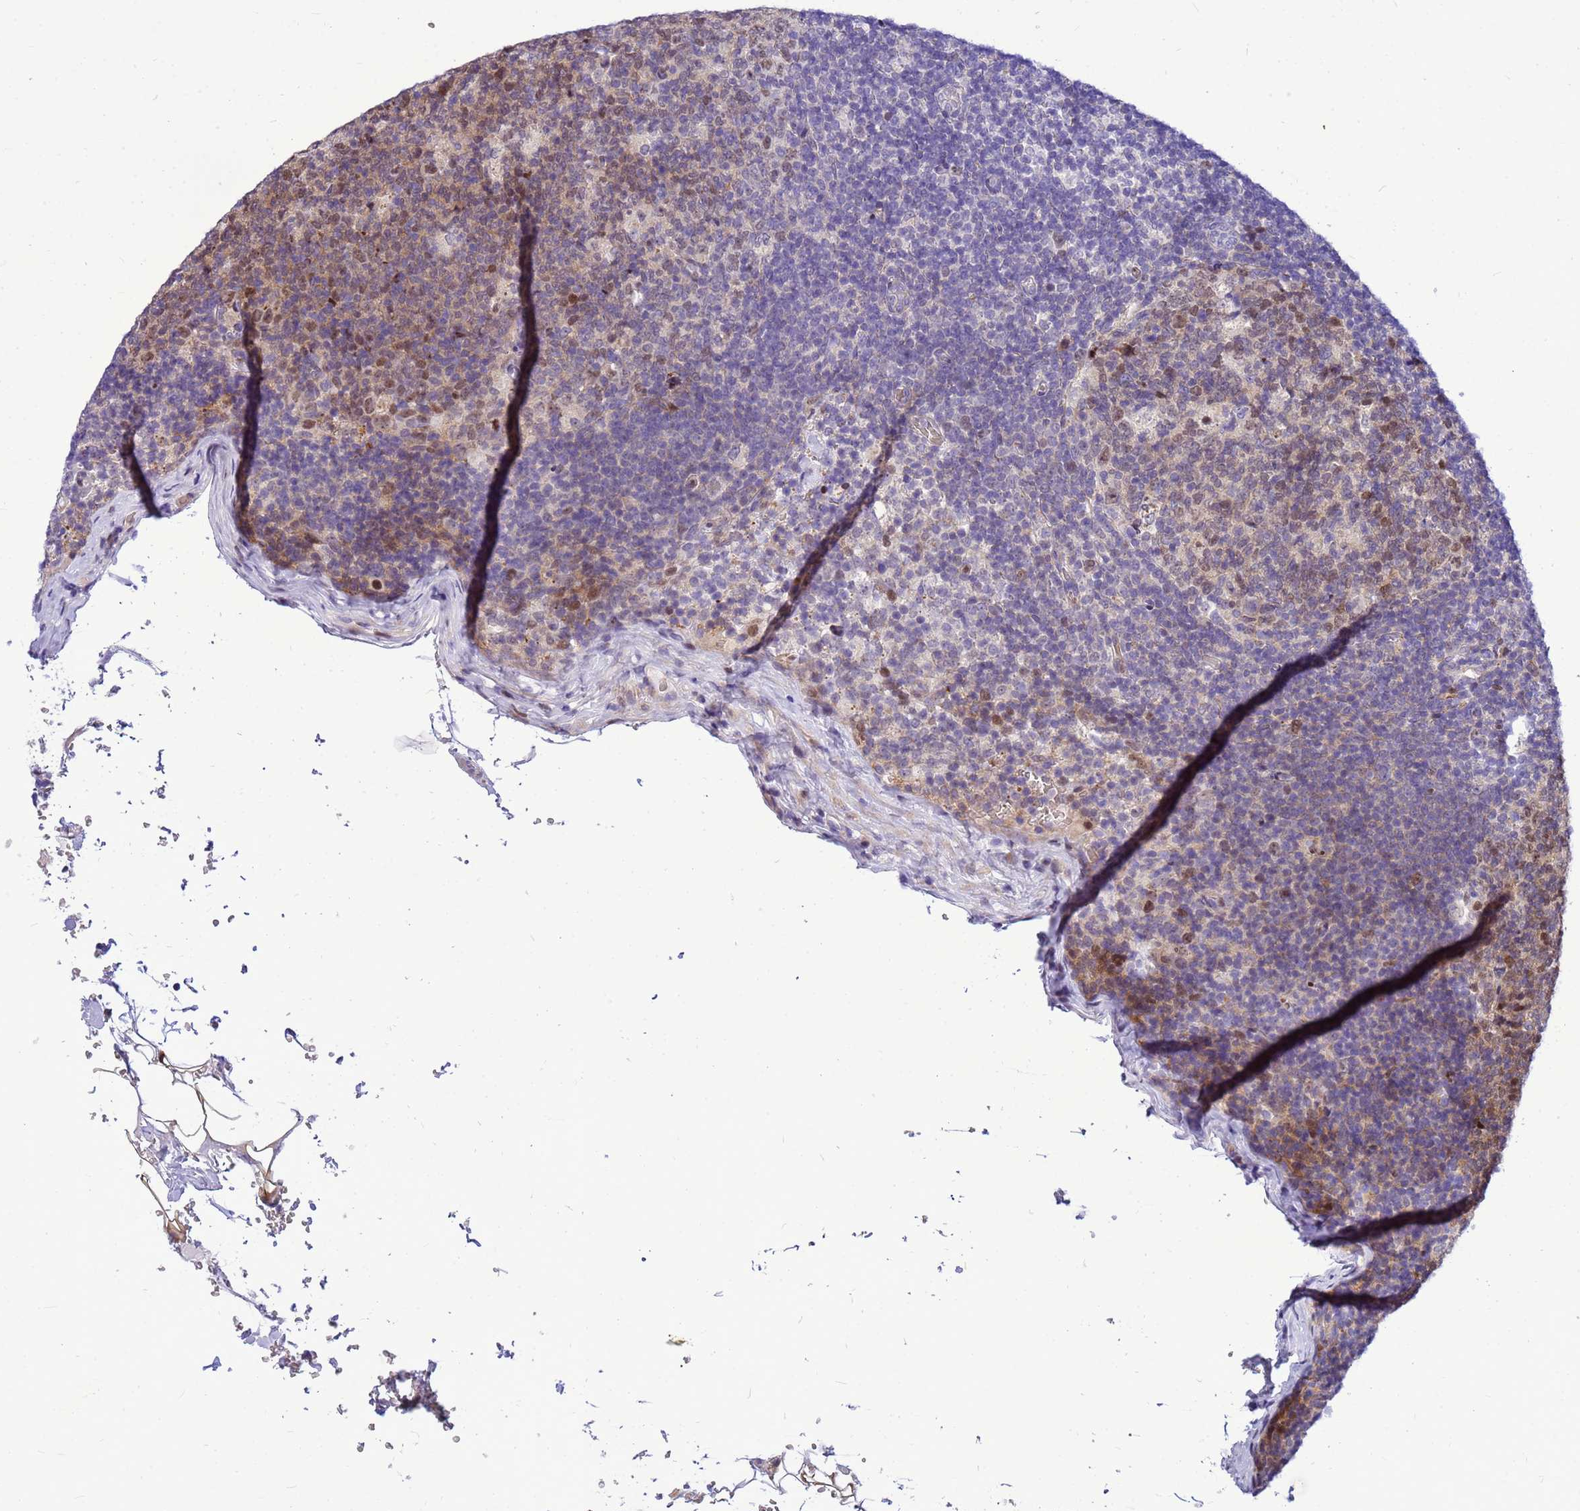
{"staining": {"intensity": "moderate", "quantity": "25%-75%", "location": "cytoplasmic/membranous,nuclear"}, "tissue": "lymph node", "cell_type": "Germinal center cells", "image_type": "normal", "snomed": [{"axis": "morphology", "description": "Normal tissue, NOS"}, {"axis": "topography", "description": "Lymph node"}], "caption": "Immunohistochemical staining of normal human lymph node demonstrates medium levels of moderate cytoplasmic/membranous,nuclear staining in about 25%-75% of germinal center cells.", "gene": "ADAMTS7", "patient": {"sex": "female", "age": 31}}